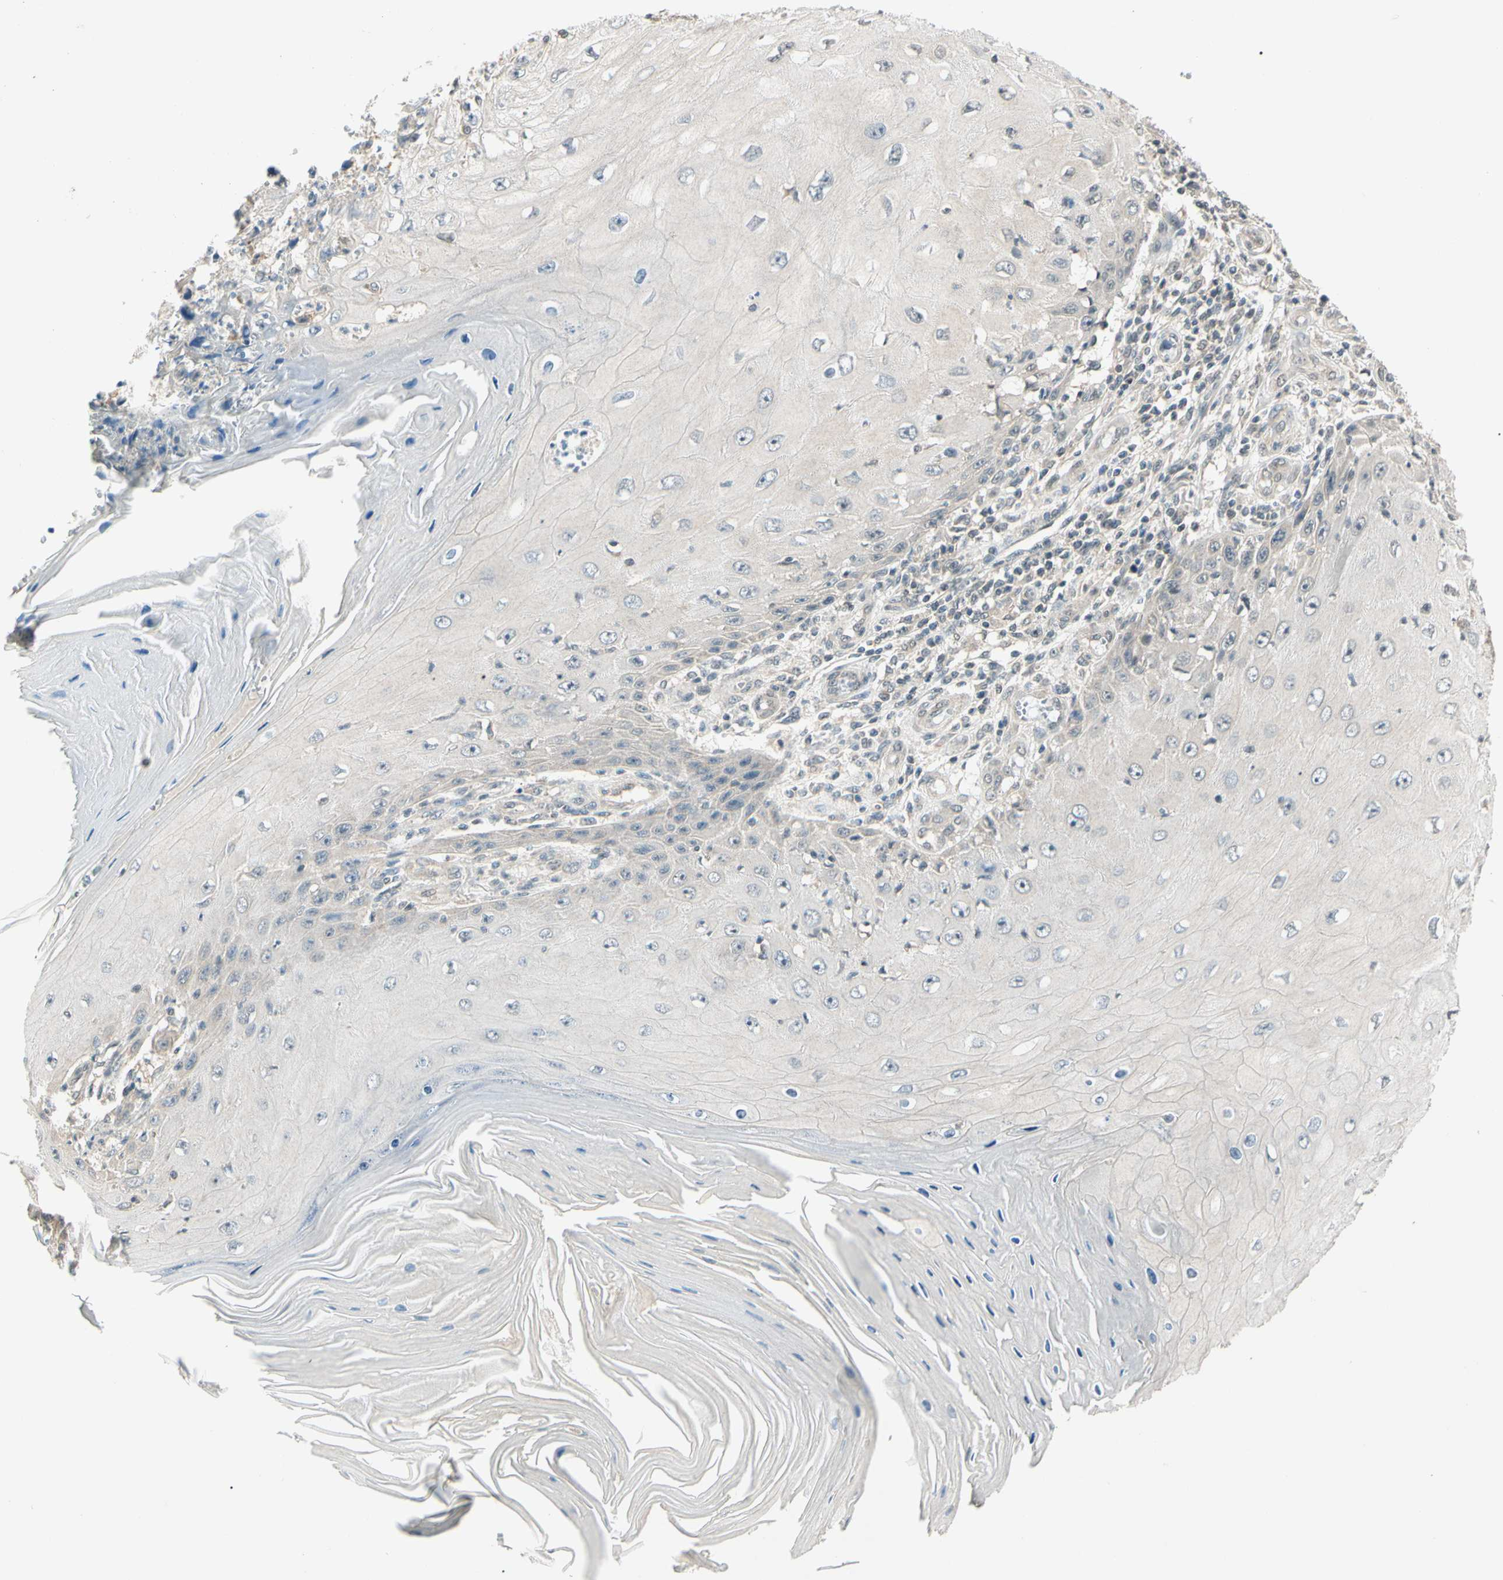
{"staining": {"intensity": "weak", "quantity": "<25%", "location": "cytoplasmic/membranous,nuclear"}, "tissue": "skin cancer", "cell_type": "Tumor cells", "image_type": "cancer", "snomed": [{"axis": "morphology", "description": "Squamous cell carcinoma, NOS"}, {"axis": "topography", "description": "Skin"}], "caption": "There is no significant positivity in tumor cells of skin cancer. The staining was performed using DAB to visualize the protein expression in brown, while the nuclei were stained in blue with hematoxylin (Magnification: 20x).", "gene": "ZSCAN12", "patient": {"sex": "female", "age": 73}}